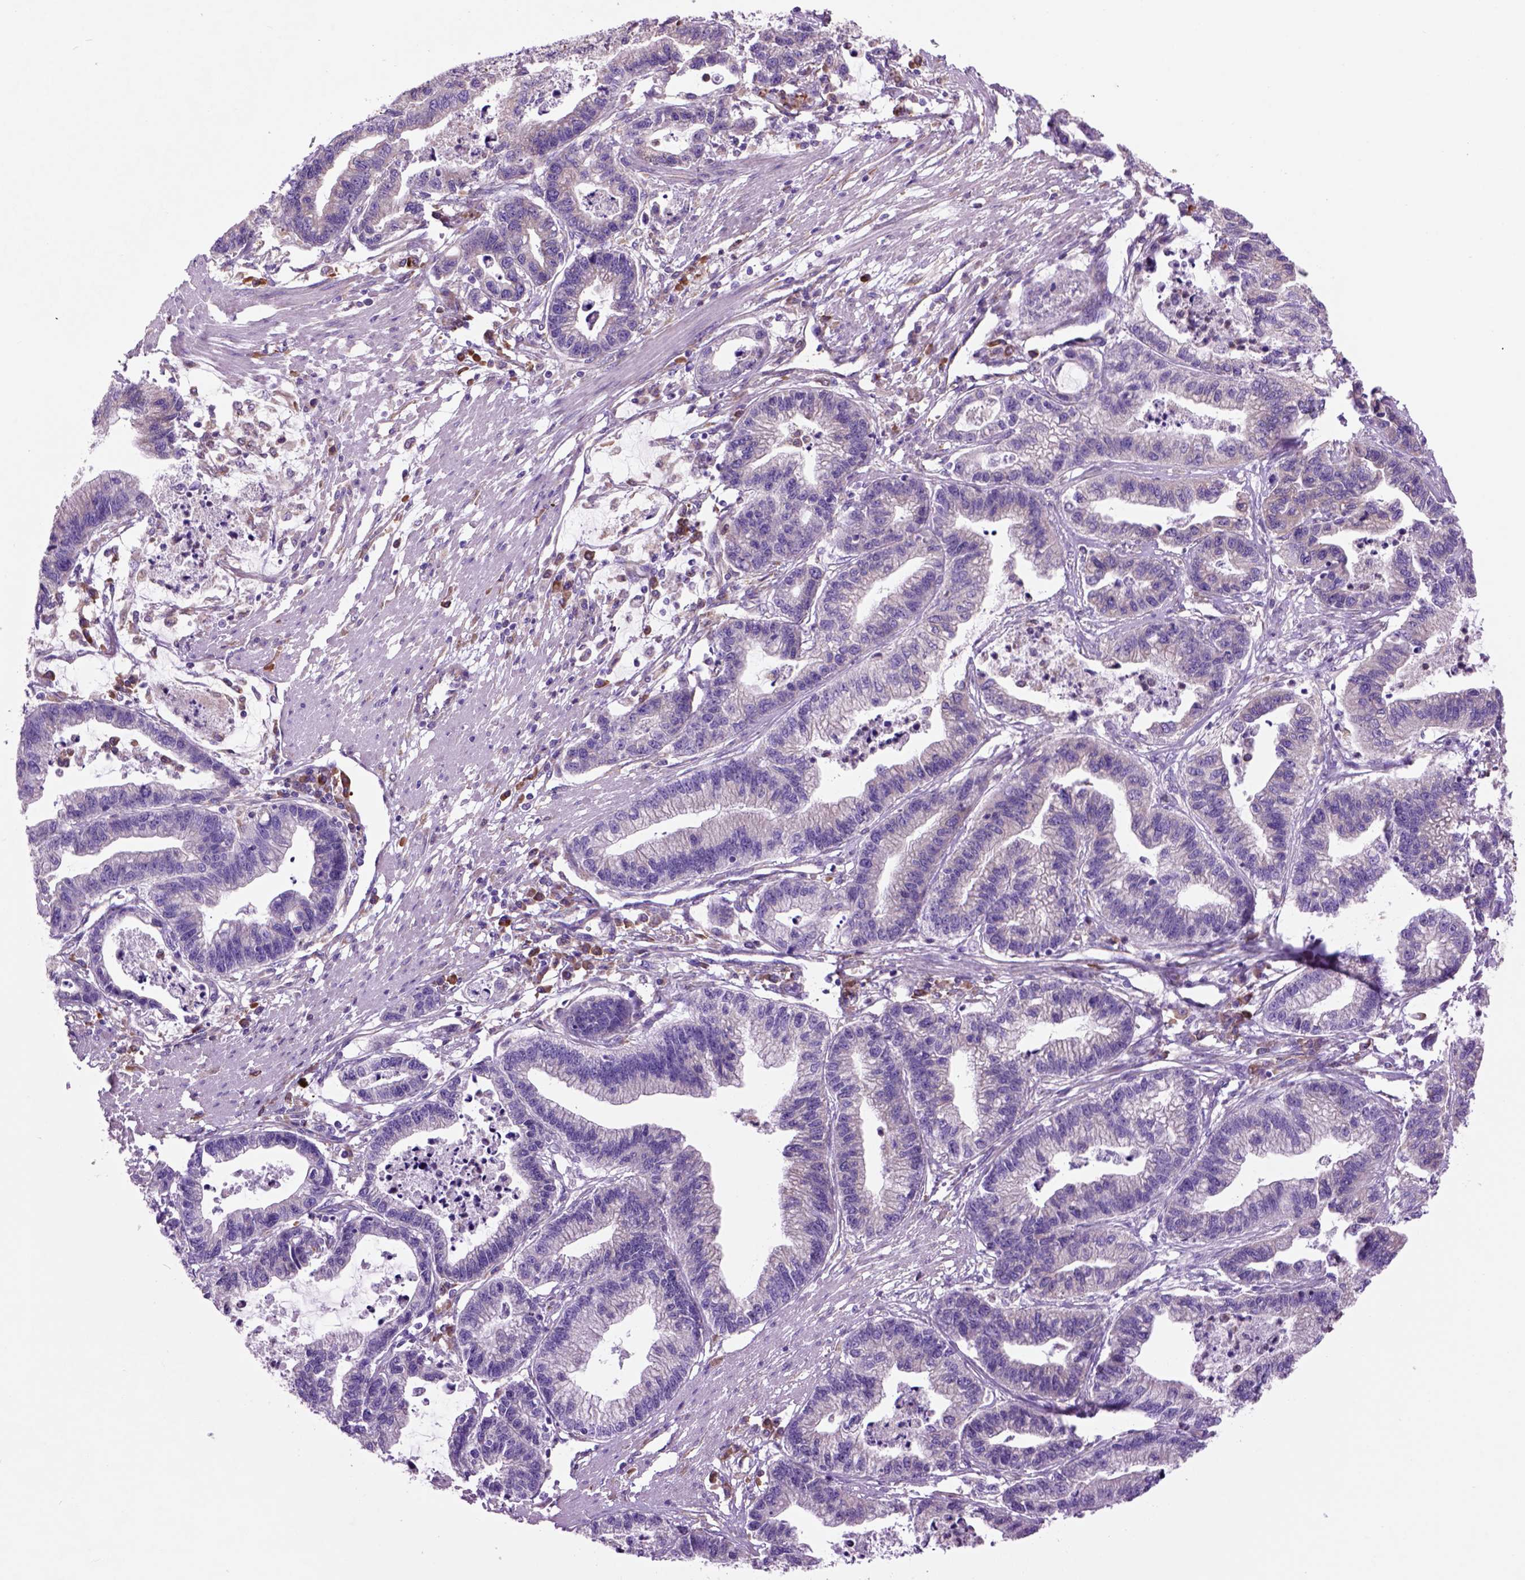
{"staining": {"intensity": "negative", "quantity": "none", "location": "none"}, "tissue": "stomach cancer", "cell_type": "Tumor cells", "image_type": "cancer", "snomed": [{"axis": "morphology", "description": "Adenocarcinoma, NOS"}, {"axis": "topography", "description": "Stomach"}], "caption": "A high-resolution image shows immunohistochemistry (IHC) staining of stomach cancer (adenocarcinoma), which shows no significant positivity in tumor cells.", "gene": "PIAS3", "patient": {"sex": "male", "age": 83}}